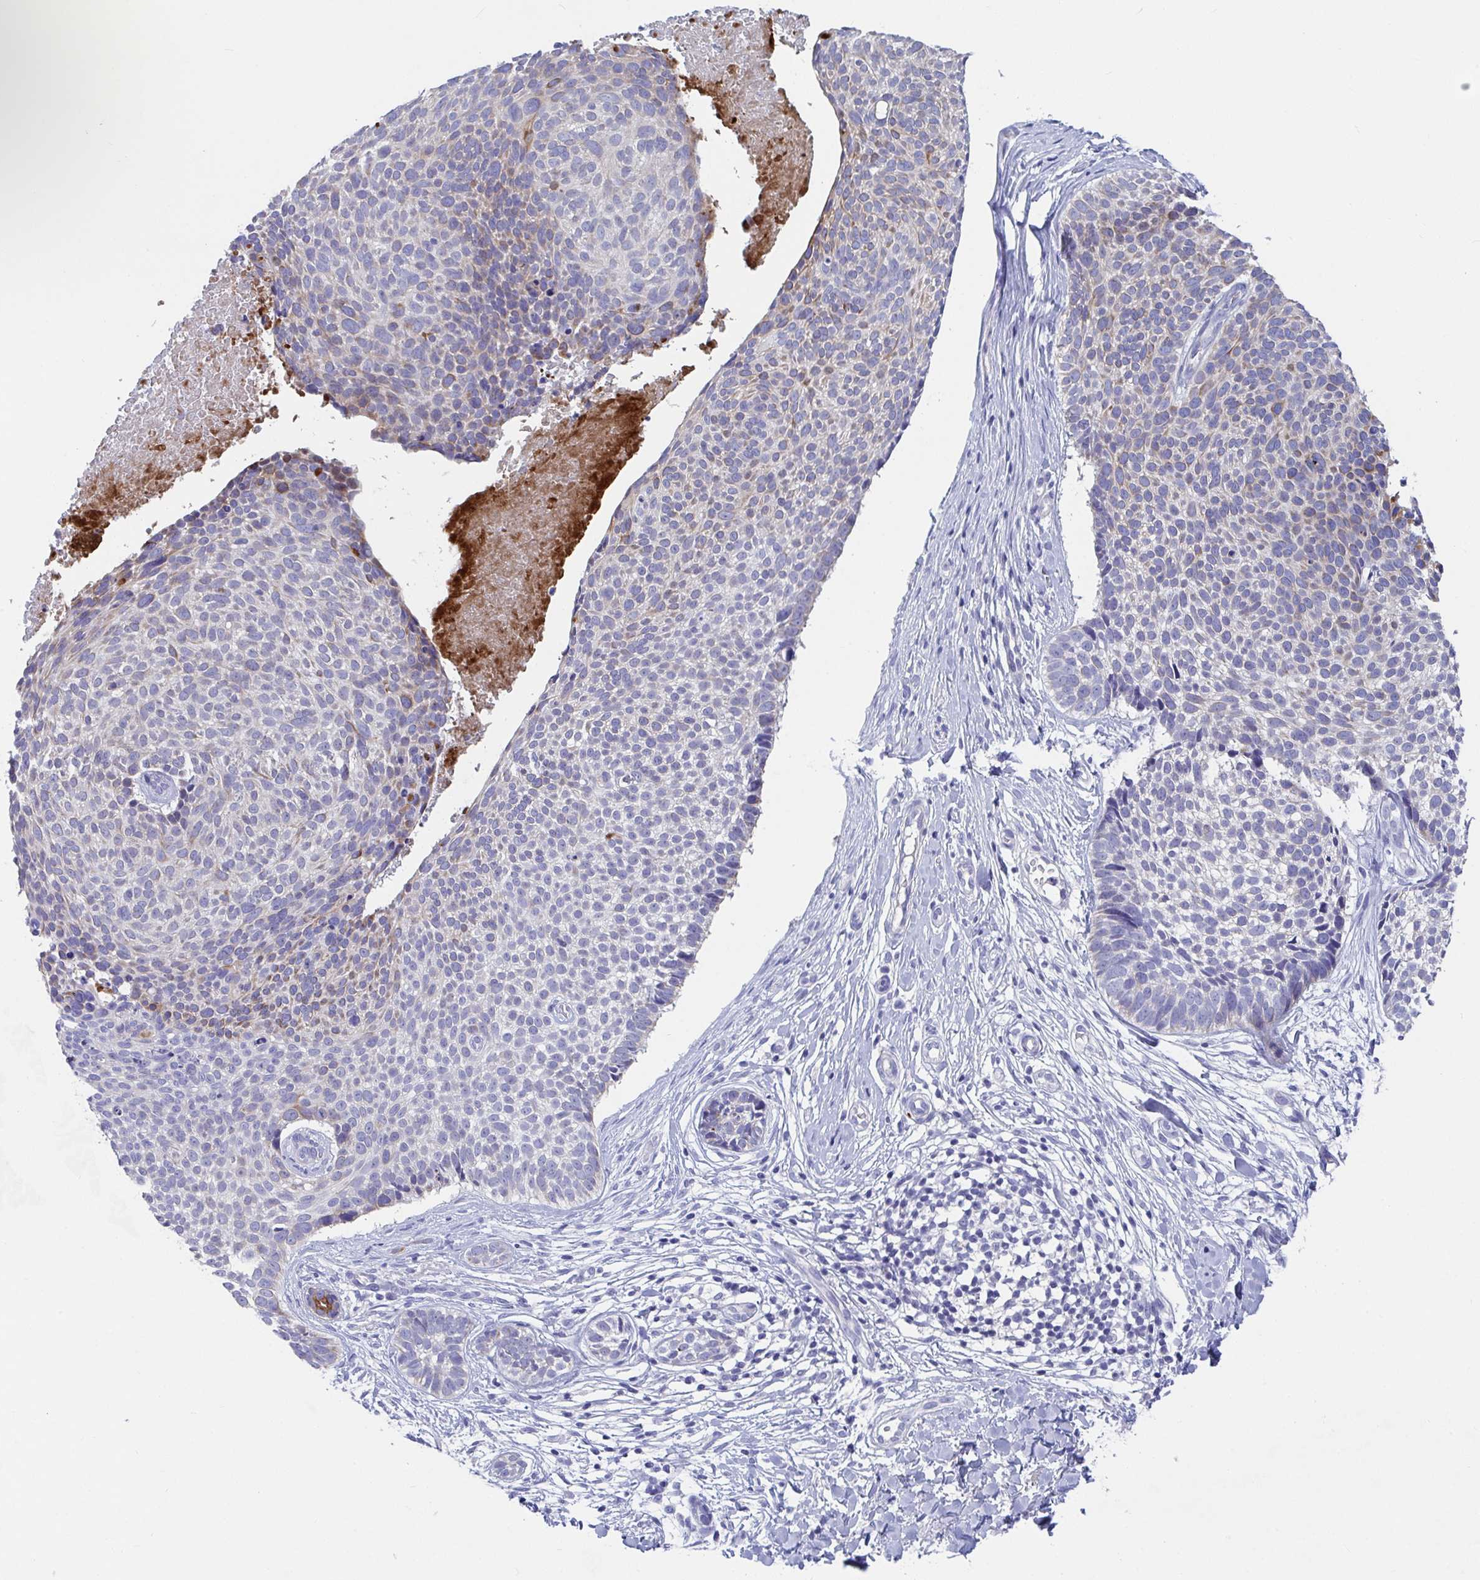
{"staining": {"intensity": "moderate", "quantity": "<25%", "location": "cytoplasmic/membranous"}, "tissue": "skin cancer", "cell_type": "Tumor cells", "image_type": "cancer", "snomed": [{"axis": "morphology", "description": "Basal cell carcinoma"}, {"axis": "topography", "description": "Skin"}, {"axis": "topography", "description": "Skin of back"}], "caption": "Immunohistochemical staining of human skin cancer shows low levels of moderate cytoplasmic/membranous expression in about <25% of tumor cells. (Stains: DAB in brown, nuclei in blue, Microscopy: brightfield microscopy at high magnification).", "gene": "ZNF561", "patient": {"sex": "male", "age": 81}}